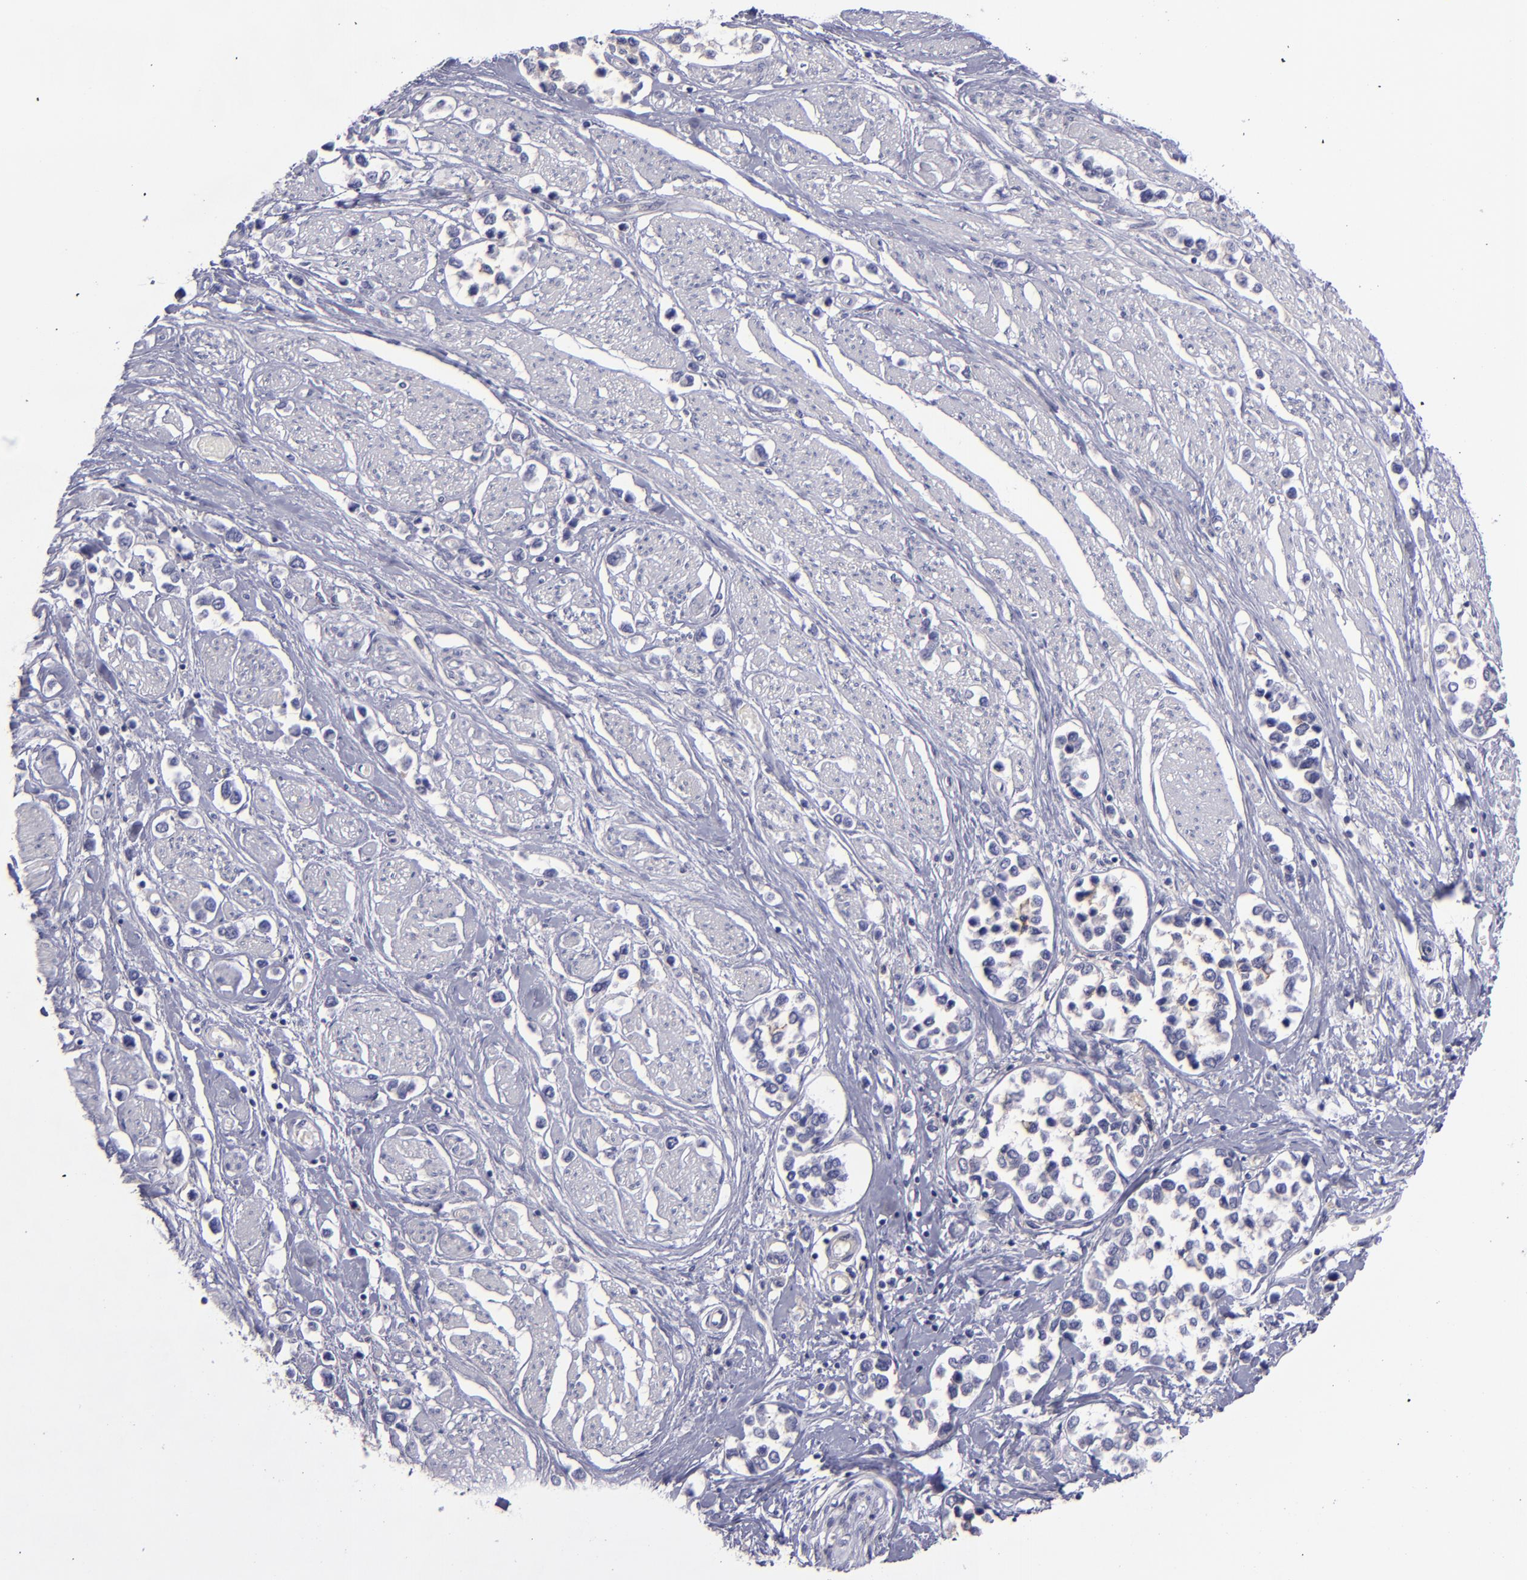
{"staining": {"intensity": "moderate", "quantity": "<25%", "location": "cytoplasmic/membranous"}, "tissue": "stomach cancer", "cell_type": "Tumor cells", "image_type": "cancer", "snomed": [{"axis": "morphology", "description": "Adenocarcinoma, NOS"}, {"axis": "topography", "description": "Stomach, upper"}], "caption": "Moderate cytoplasmic/membranous positivity is identified in approximately <25% of tumor cells in stomach adenocarcinoma.", "gene": "BSG", "patient": {"sex": "male", "age": 76}}